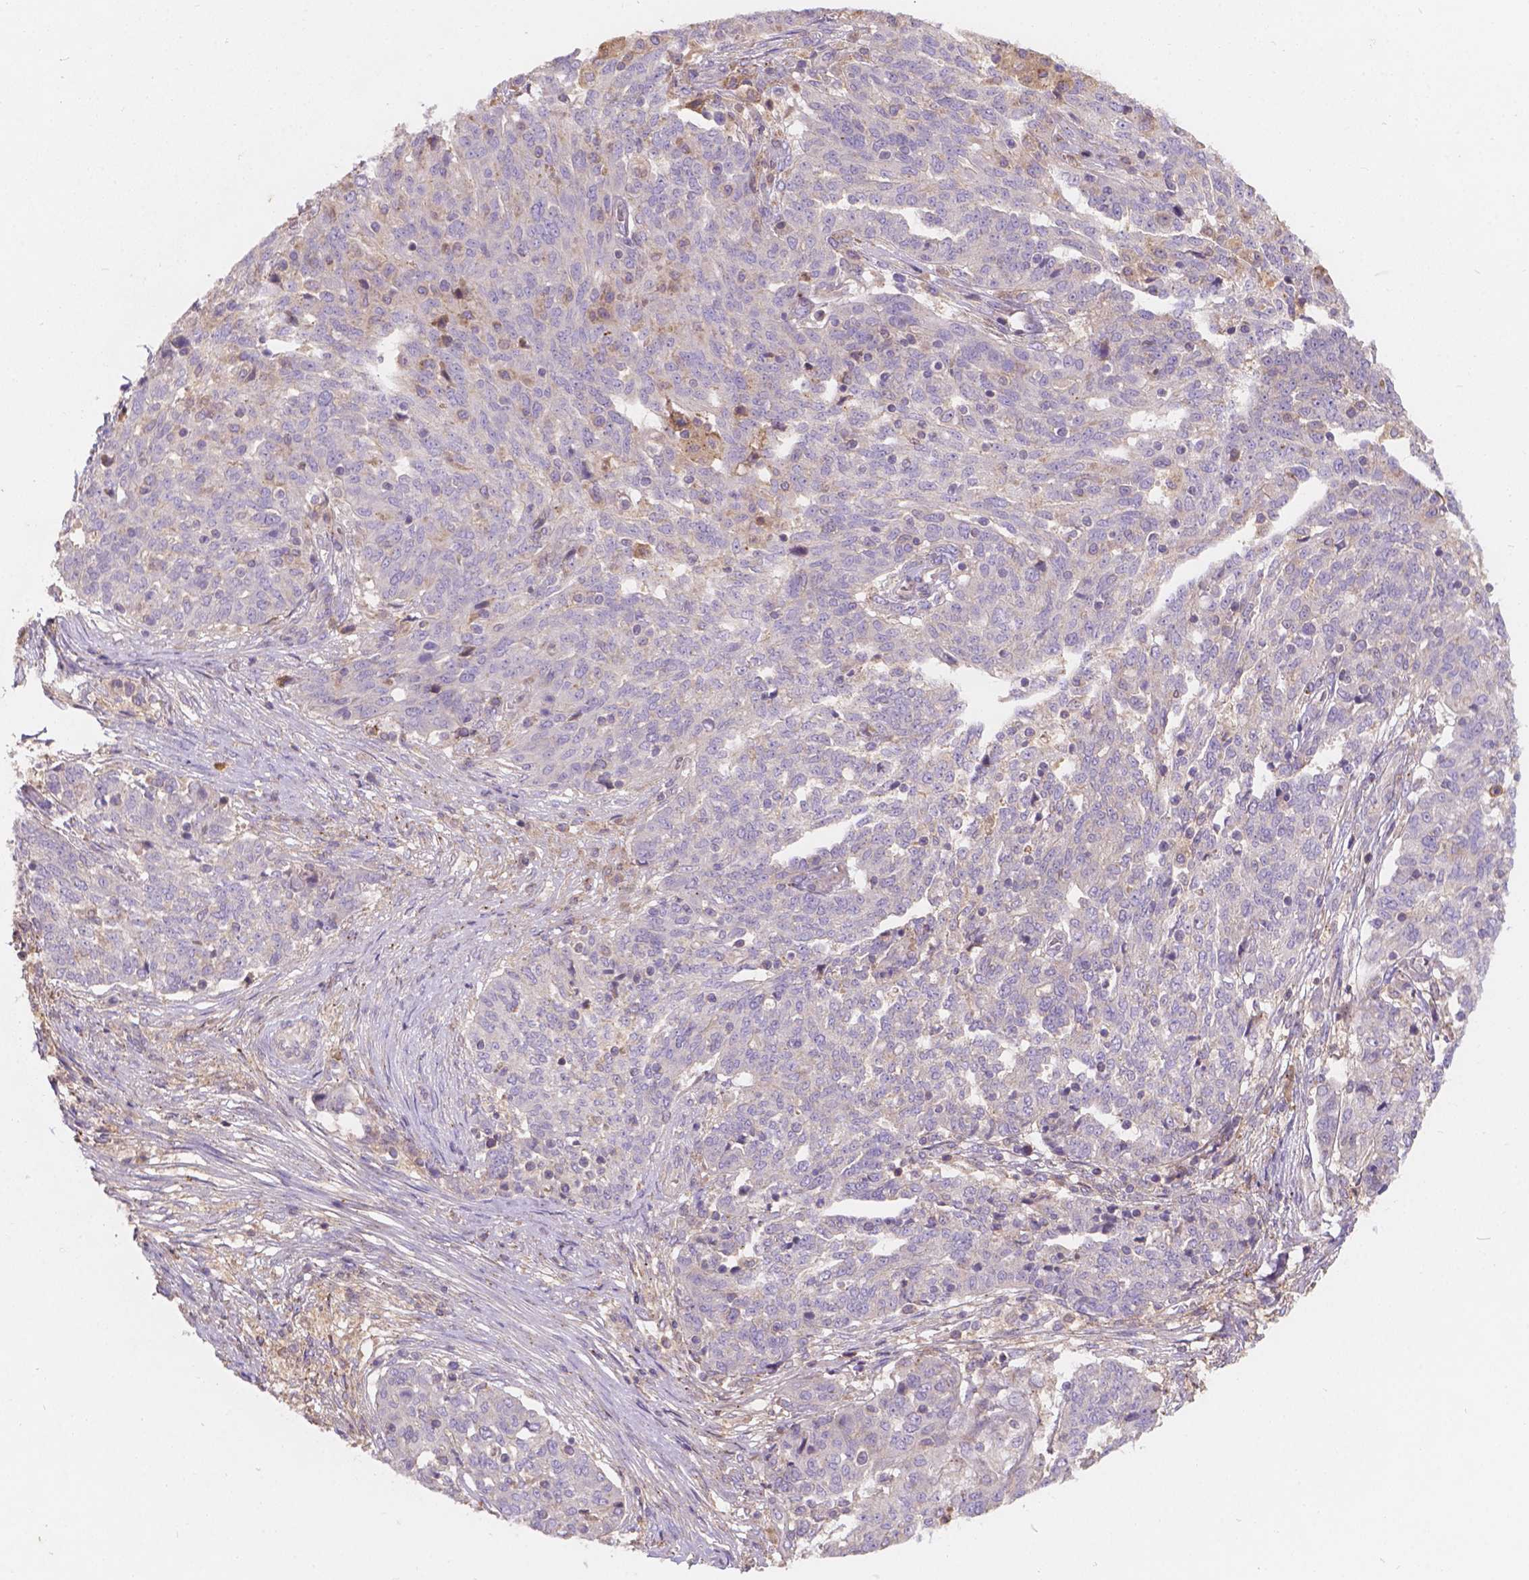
{"staining": {"intensity": "weak", "quantity": "<25%", "location": "cytoplasmic/membranous"}, "tissue": "ovarian cancer", "cell_type": "Tumor cells", "image_type": "cancer", "snomed": [{"axis": "morphology", "description": "Cystadenocarcinoma, serous, NOS"}, {"axis": "topography", "description": "Ovary"}], "caption": "Tumor cells are negative for brown protein staining in serous cystadenocarcinoma (ovarian).", "gene": "CDK10", "patient": {"sex": "female", "age": 67}}